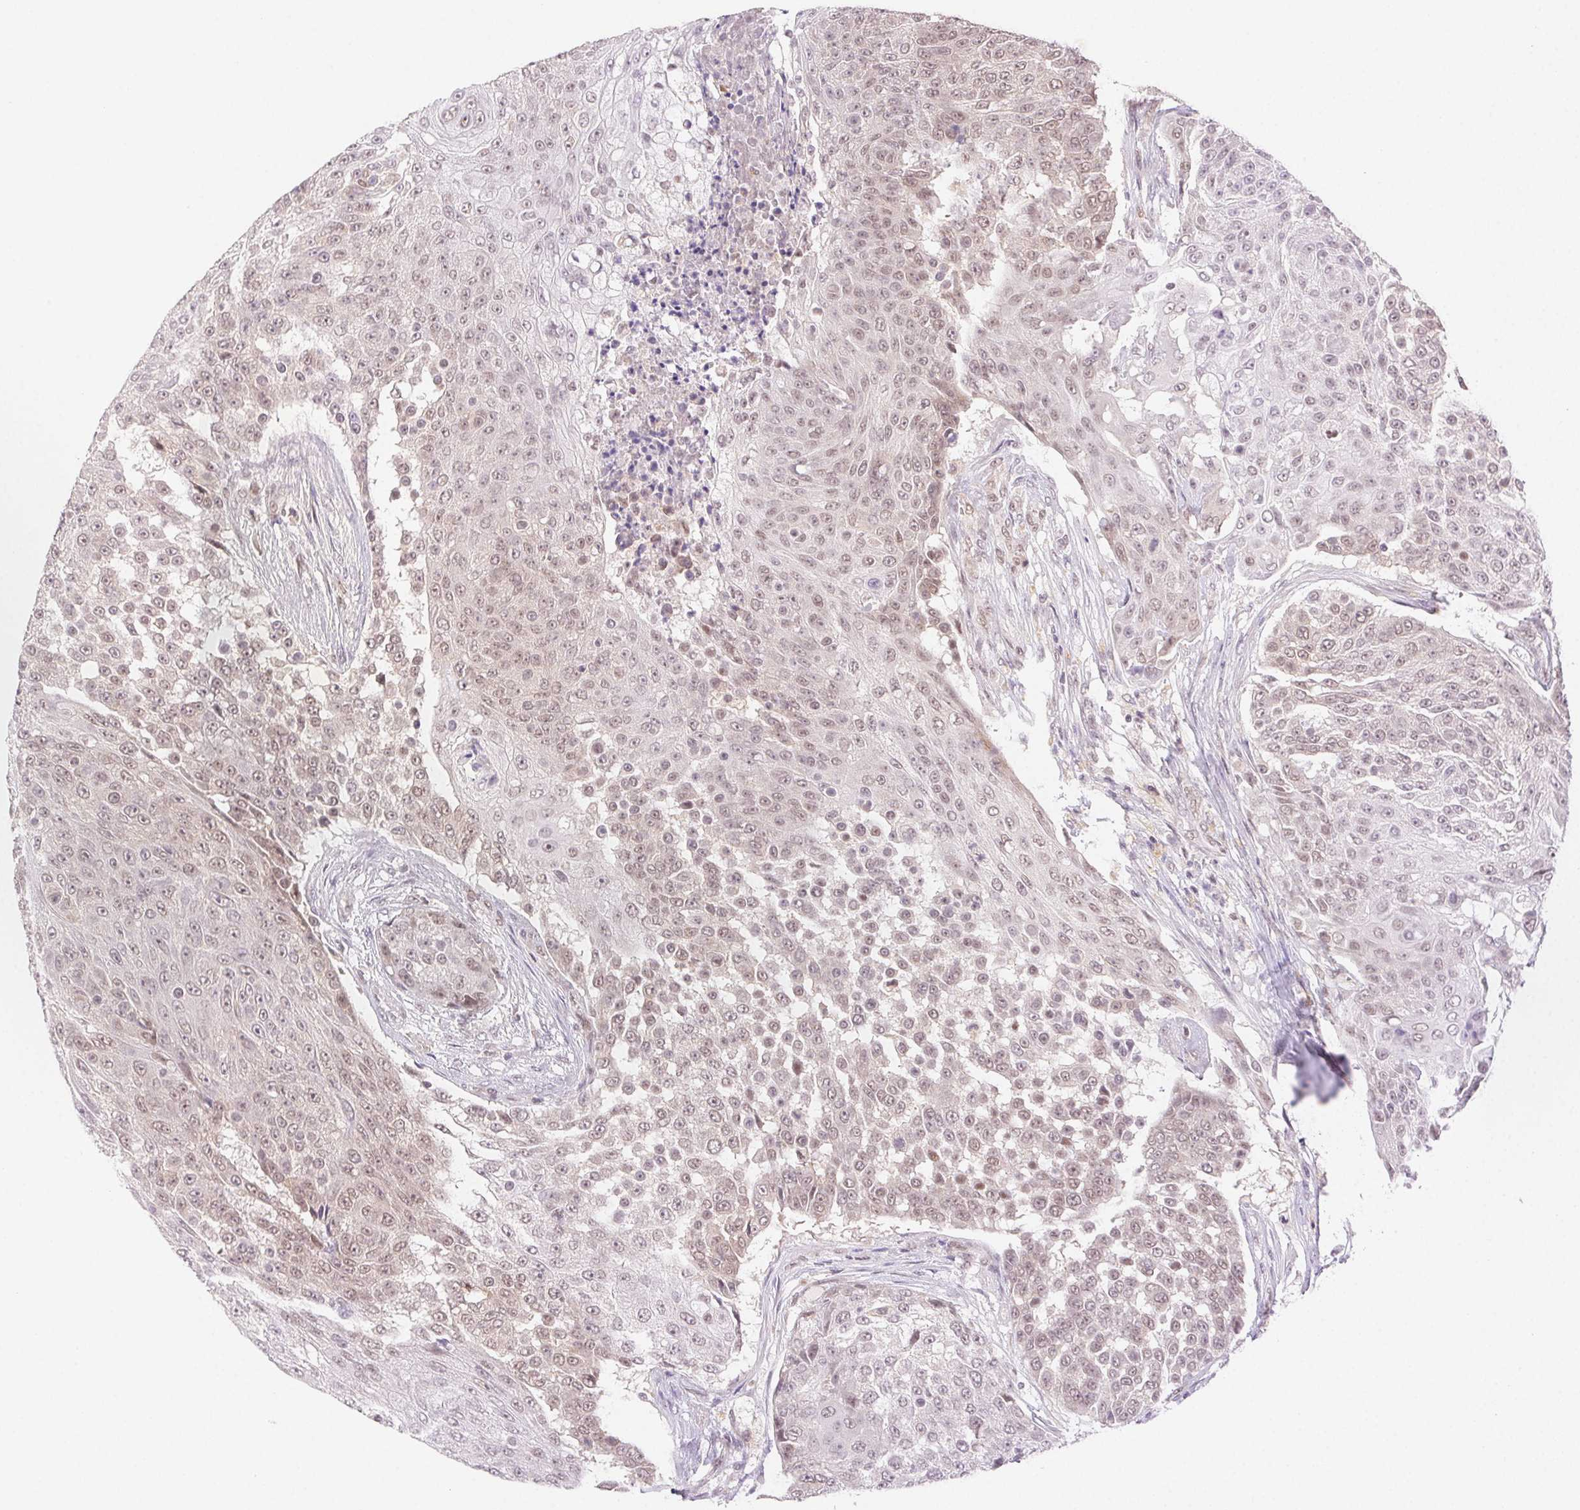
{"staining": {"intensity": "moderate", "quantity": "25%-75%", "location": "nuclear"}, "tissue": "urothelial cancer", "cell_type": "Tumor cells", "image_type": "cancer", "snomed": [{"axis": "morphology", "description": "Urothelial carcinoma, High grade"}, {"axis": "topography", "description": "Urinary bladder"}], "caption": "High-grade urothelial carcinoma was stained to show a protein in brown. There is medium levels of moderate nuclear staining in approximately 25%-75% of tumor cells. The staining was performed using DAB (3,3'-diaminobenzidine) to visualize the protein expression in brown, while the nuclei were stained in blue with hematoxylin (Magnification: 20x).", "gene": "H2AZ2", "patient": {"sex": "female", "age": 63}}